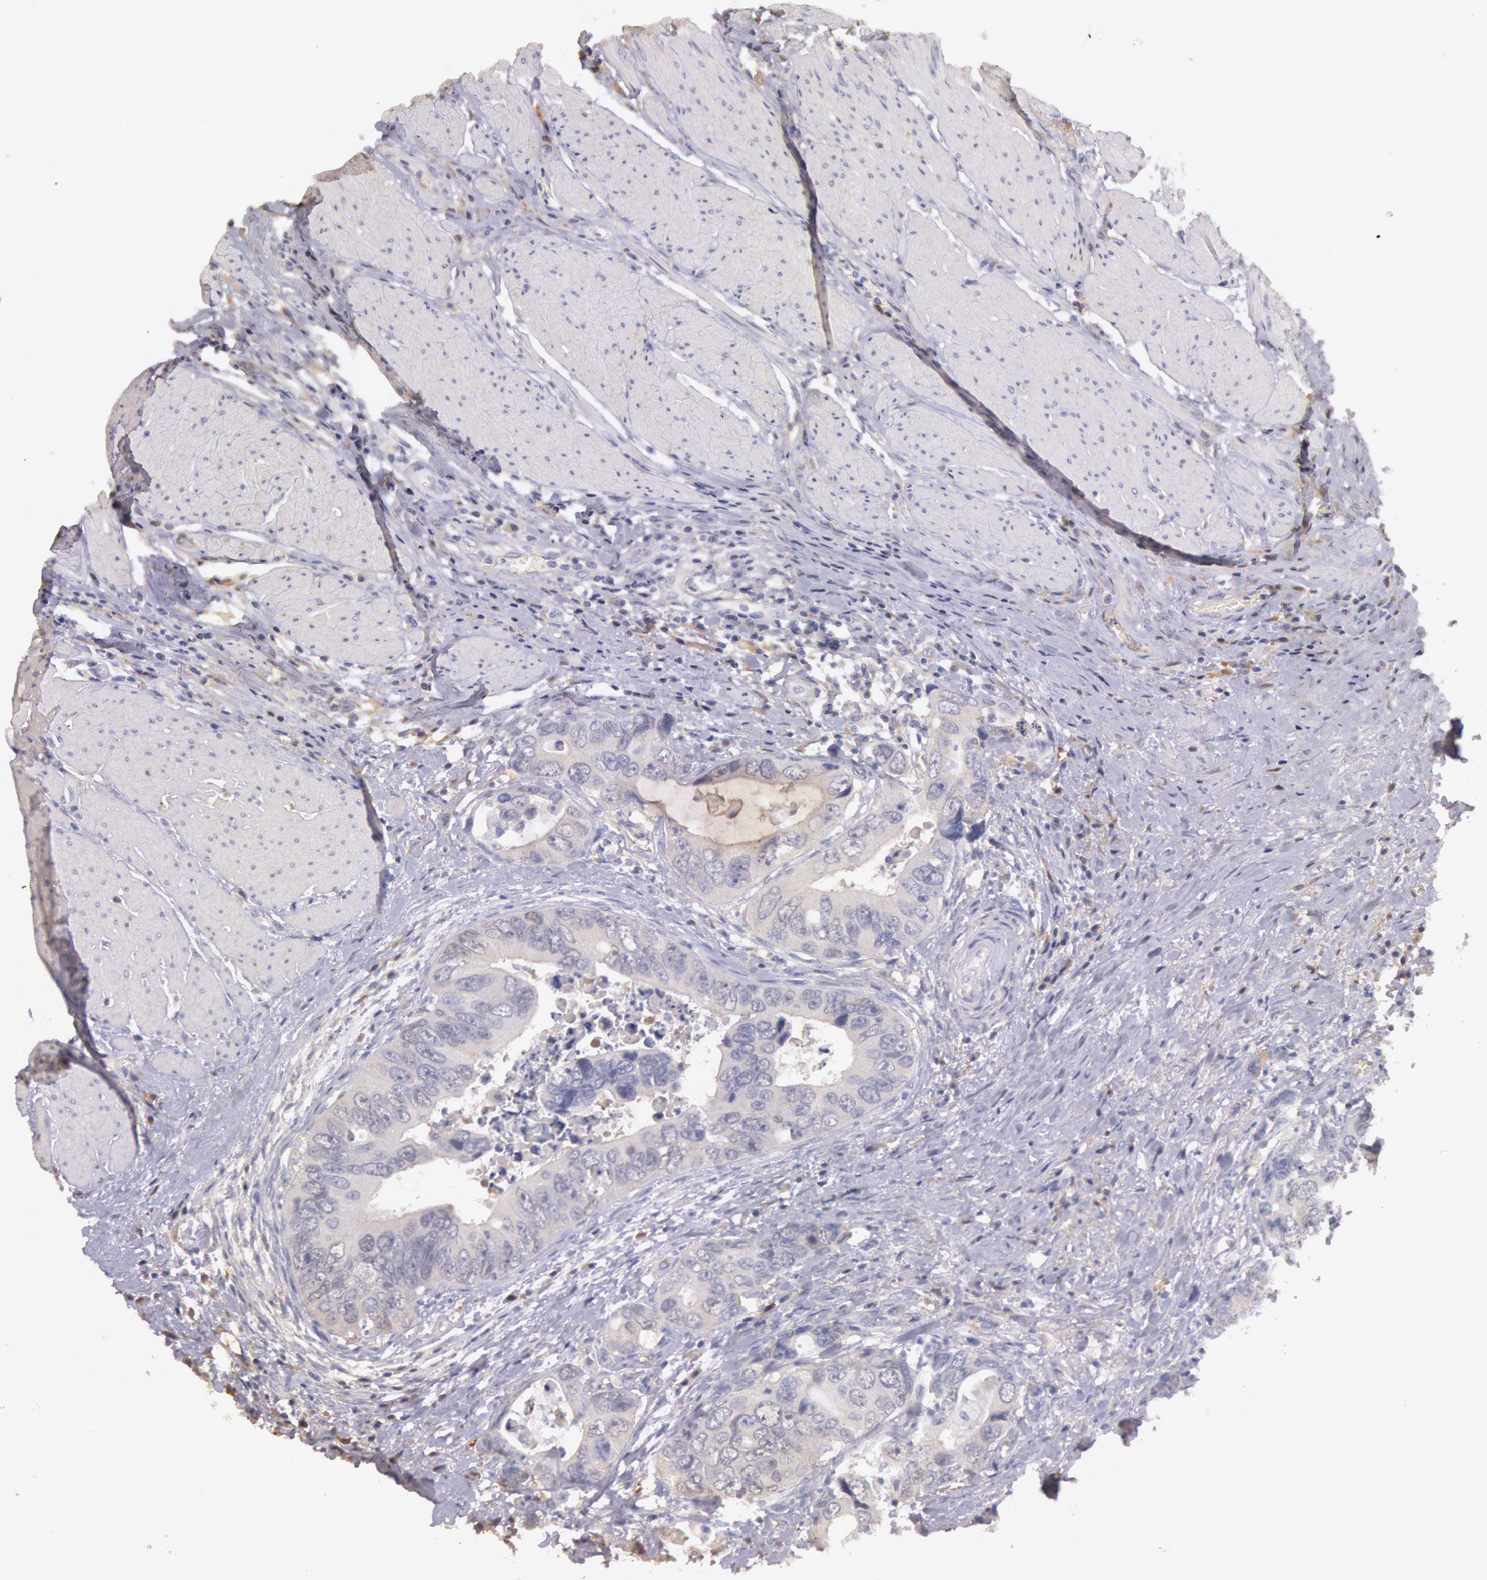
{"staining": {"intensity": "negative", "quantity": "none", "location": "none"}, "tissue": "colorectal cancer", "cell_type": "Tumor cells", "image_type": "cancer", "snomed": [{"axis": "morphology", "description": "Adenocarcinoma, NOS"}, {"axis": "topography", "description": "Rectum"}], "caption": "The image shows no staining of tumor cells in colorectal cancer.", "gene": "C1R", "patient": {"sex": "female", "age": 67}}